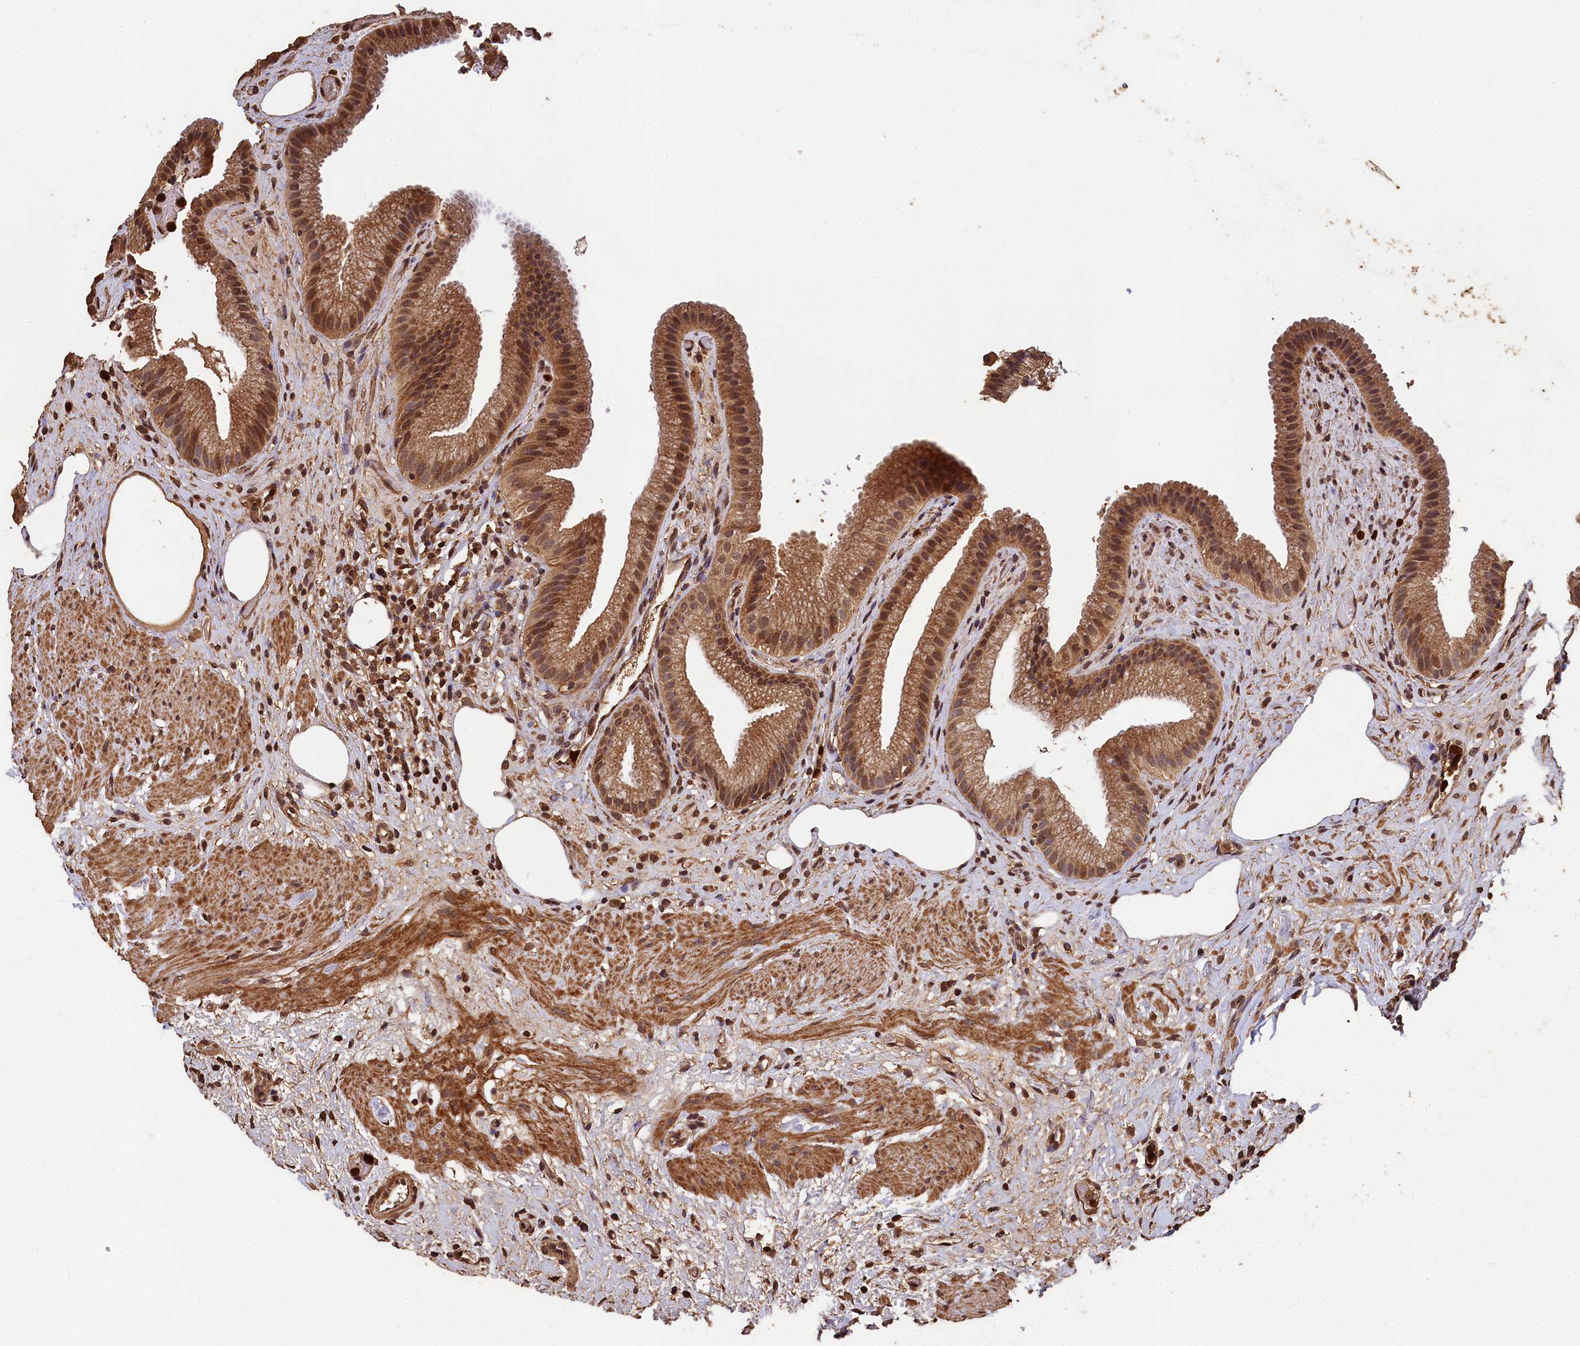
{"staining": {"intensity": "moderate", "quantity": ">75%", "location": "cytoplasmic/membranous,nuclear"}, "tissue": "gallbladder", "cell_type": "Glandular cells", "image_type": "normal", "snomed": [{"axis": "morphology", "description": "Normal tissue, NOS"}, {"axis": "morphology", "description": "Inflammation, NOS"}, {"axis": "topography", "description": "Gallbladder"}], "caption": "Immunohistochemistry staining of benign gallbladder, which demonstrates medium levels of moderate cytoplasmic/membranous,nuclear staining in approximately >75% of glandular cells indicating moderate cytoplasmic/membranous,nuclear protein positivity. The staining was performed using DAB (brown) for protein detection and nuclei were counterstained in hematoxylin (blue).", "gene": "CEP57L1", "patient": {"sex": "male", "age": 51}}